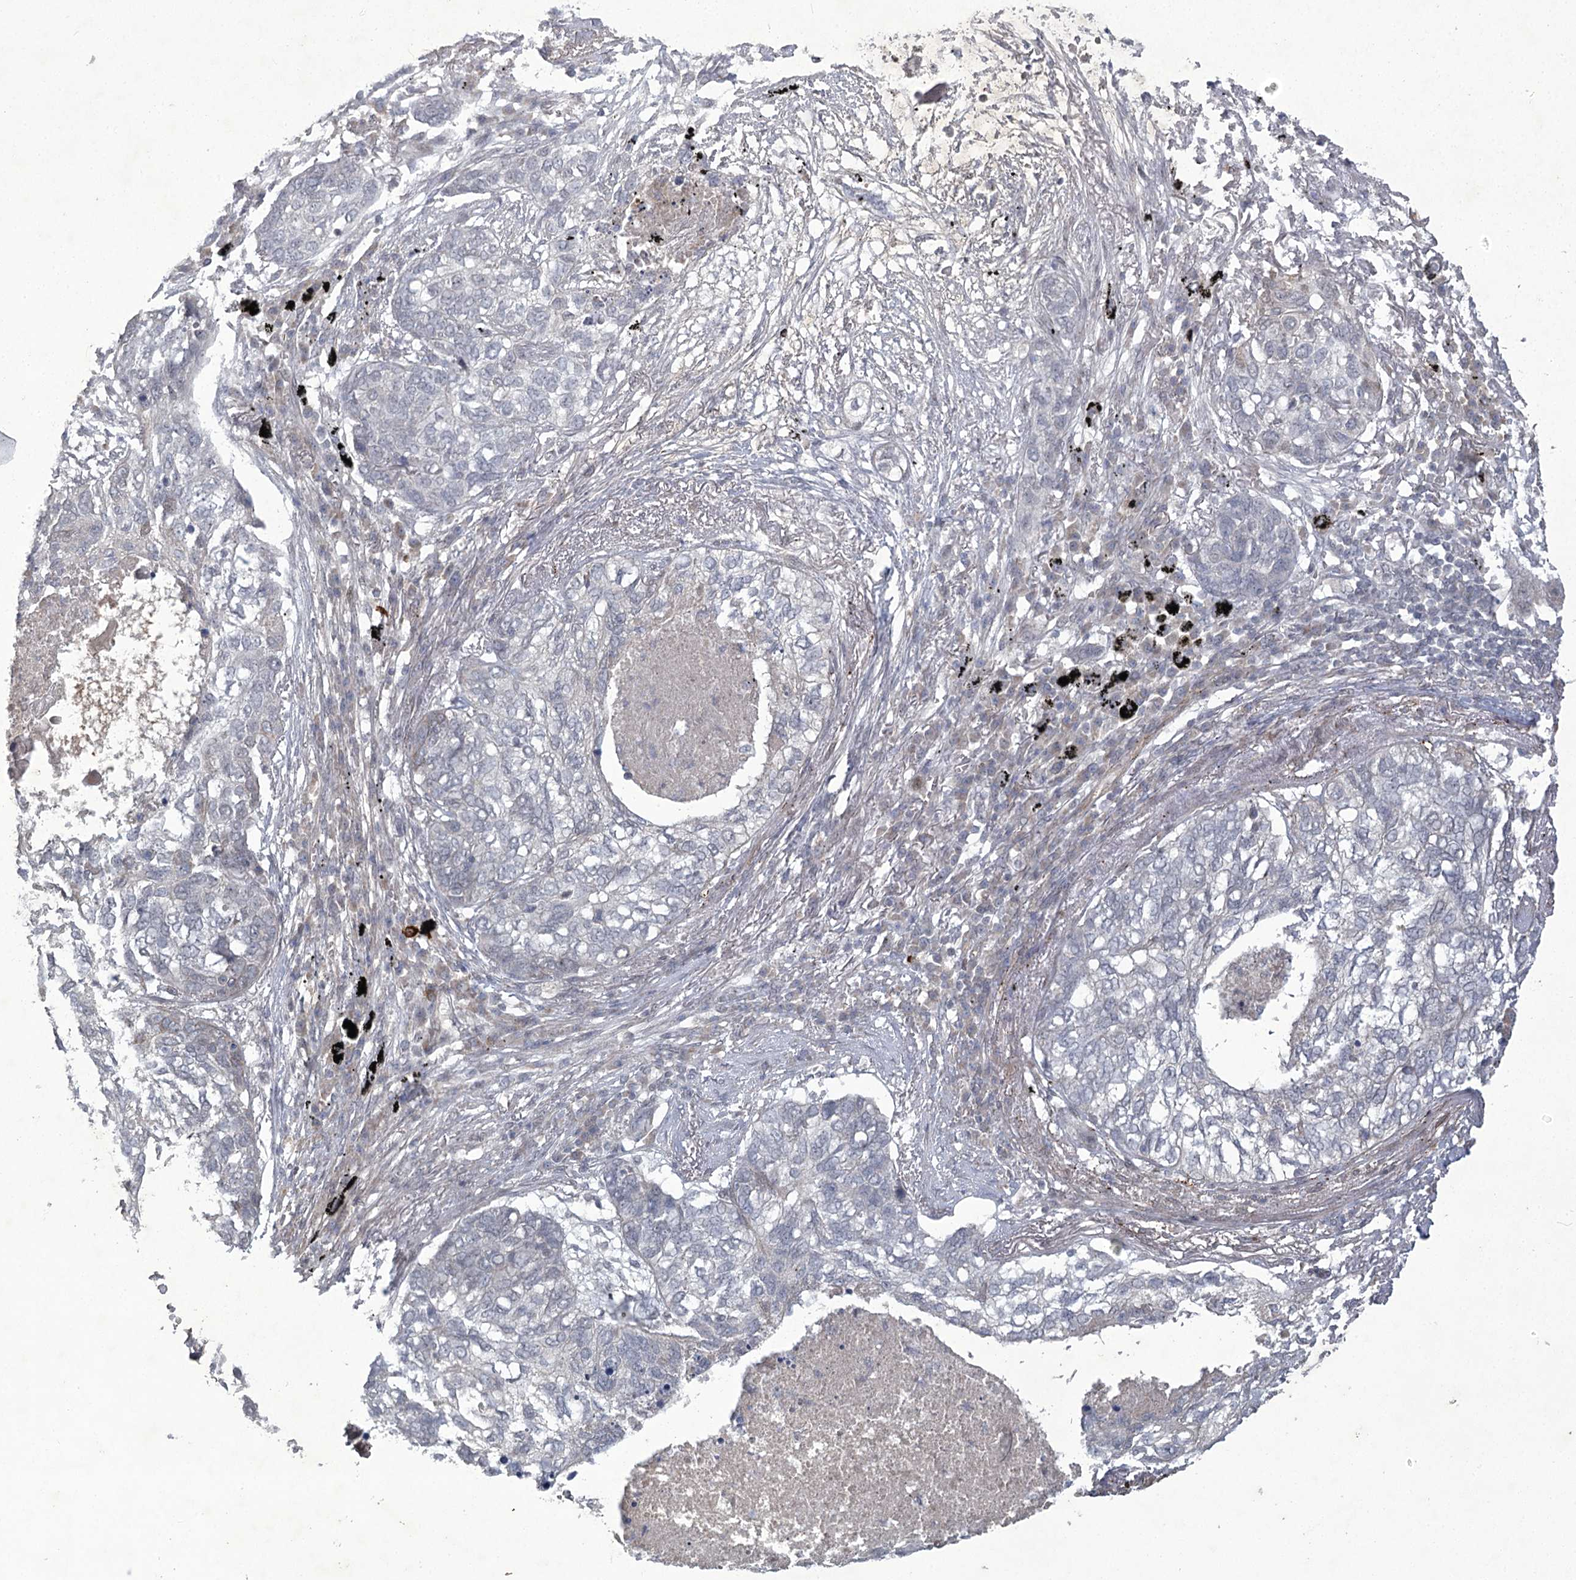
{"staining": {"intensity": "negative", "quantity": "none", "location": "none"}, "tissue": "lung cancer", "cell_type": "Tumor cells", "image_type": "cancer", "snomed": [{"axis": "morphology", "description": "Squamous cell carcinoma, NOS"}, {"axis": "topography", "description": "Lung"}], "caption": "An immunohistochemistry histopathology image of lung cancer is shown. There is no staining in tumor cells of lung cancer.", "gene": "AMTN", "patient": {"sex": "female", "age": 63}}